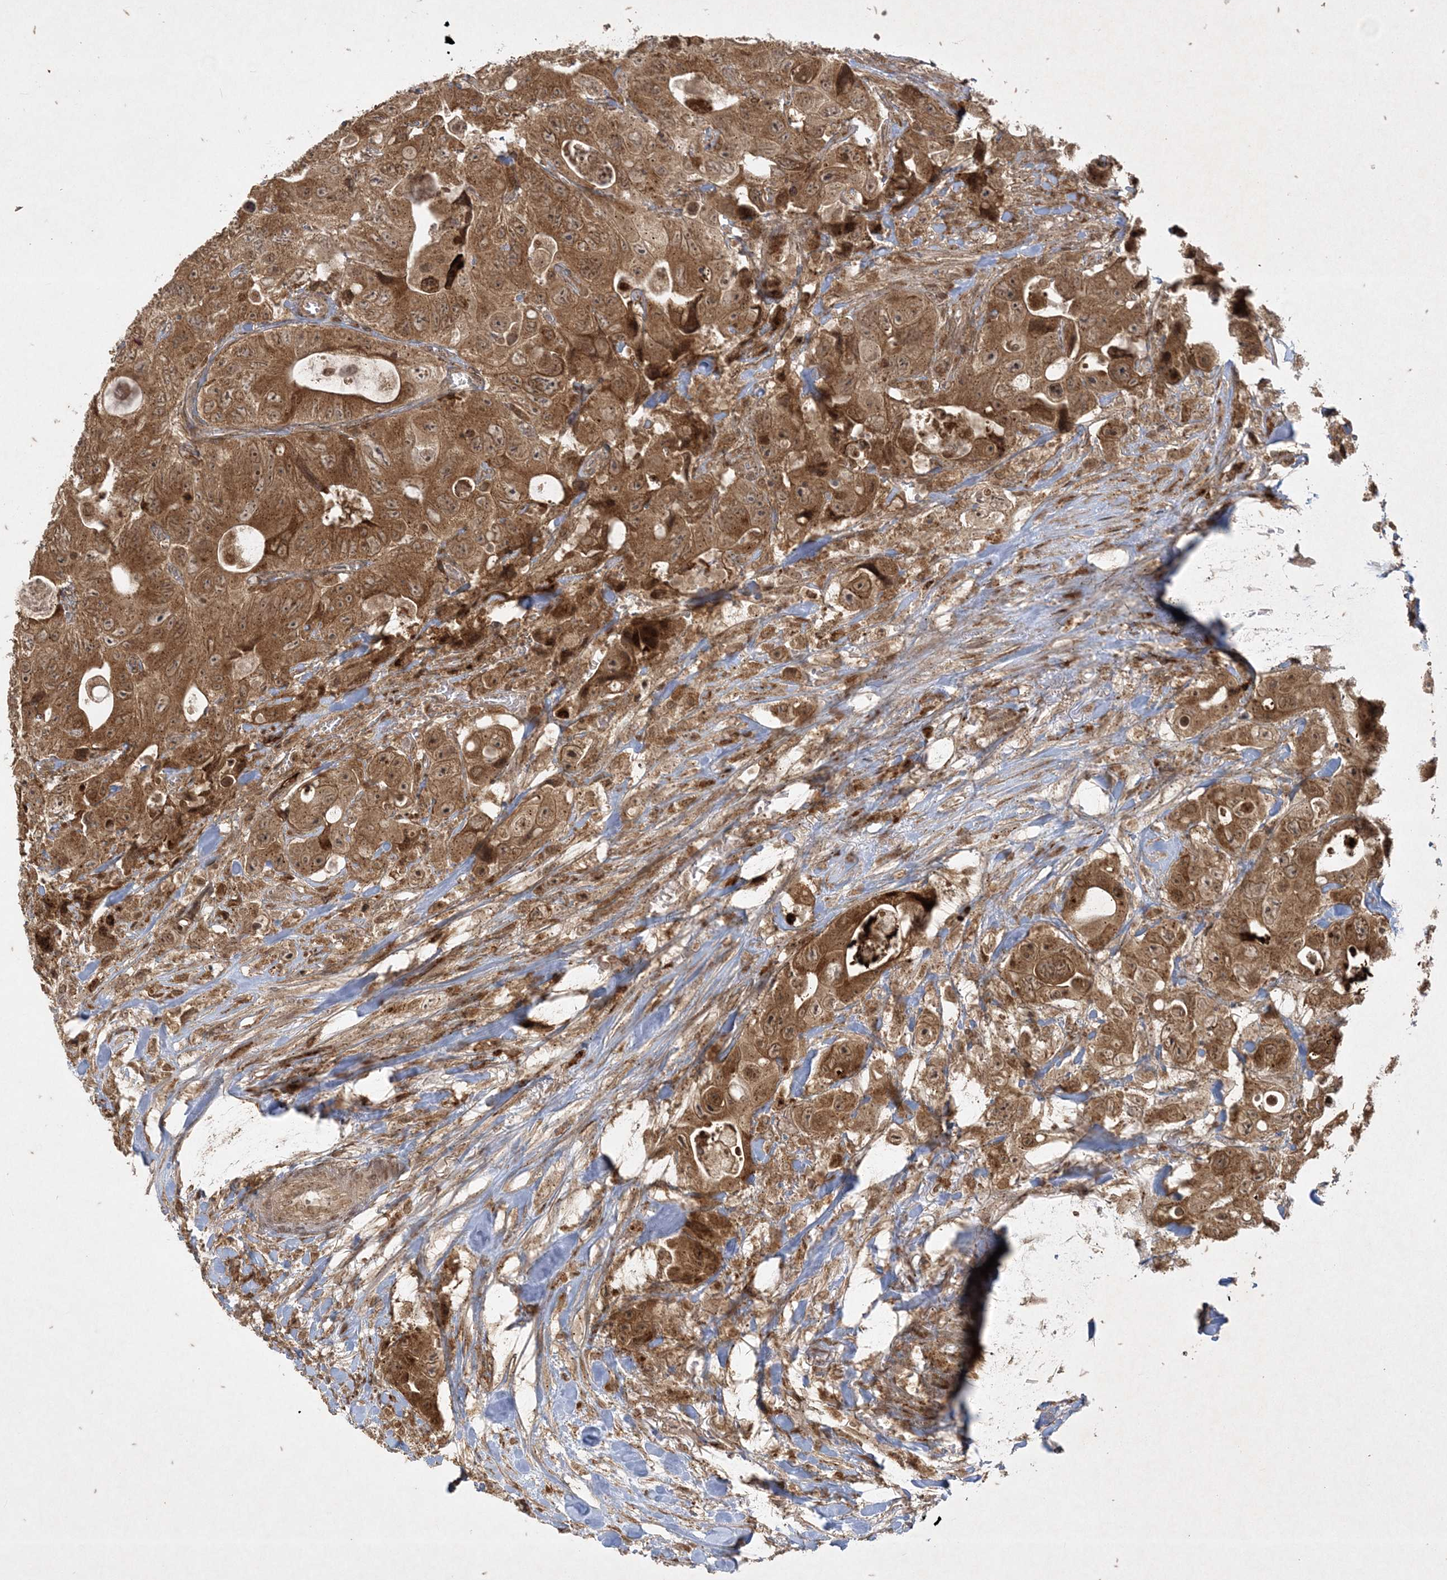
{"staining": {"intensity": "moderate", "quantity": ">75%", "location": "cytoplasmic/membranous"}, "tissue": "colorectal cancer", "cell_type": "Tumor cells", "image_type": "cancer", "snomed": [{"axis": "morphology", "description": "Adenocarcinoma, NOS"}, {"axis": "topography", "description": "Colon"}], "caption": "Immunohistochemistry micrograph of neoplastic tissue: adenocarcinoma (colorectal) stained using immunohistochemistry (IHC) exhibits medium levels of moderate protein expression localized specifically in the cytoplasmic/membranous of tumor cells, appearing as a cytoplasmic/membranous brown color.", "gene": "RRAS", "patient": {"sex": "female", "age": 46}}